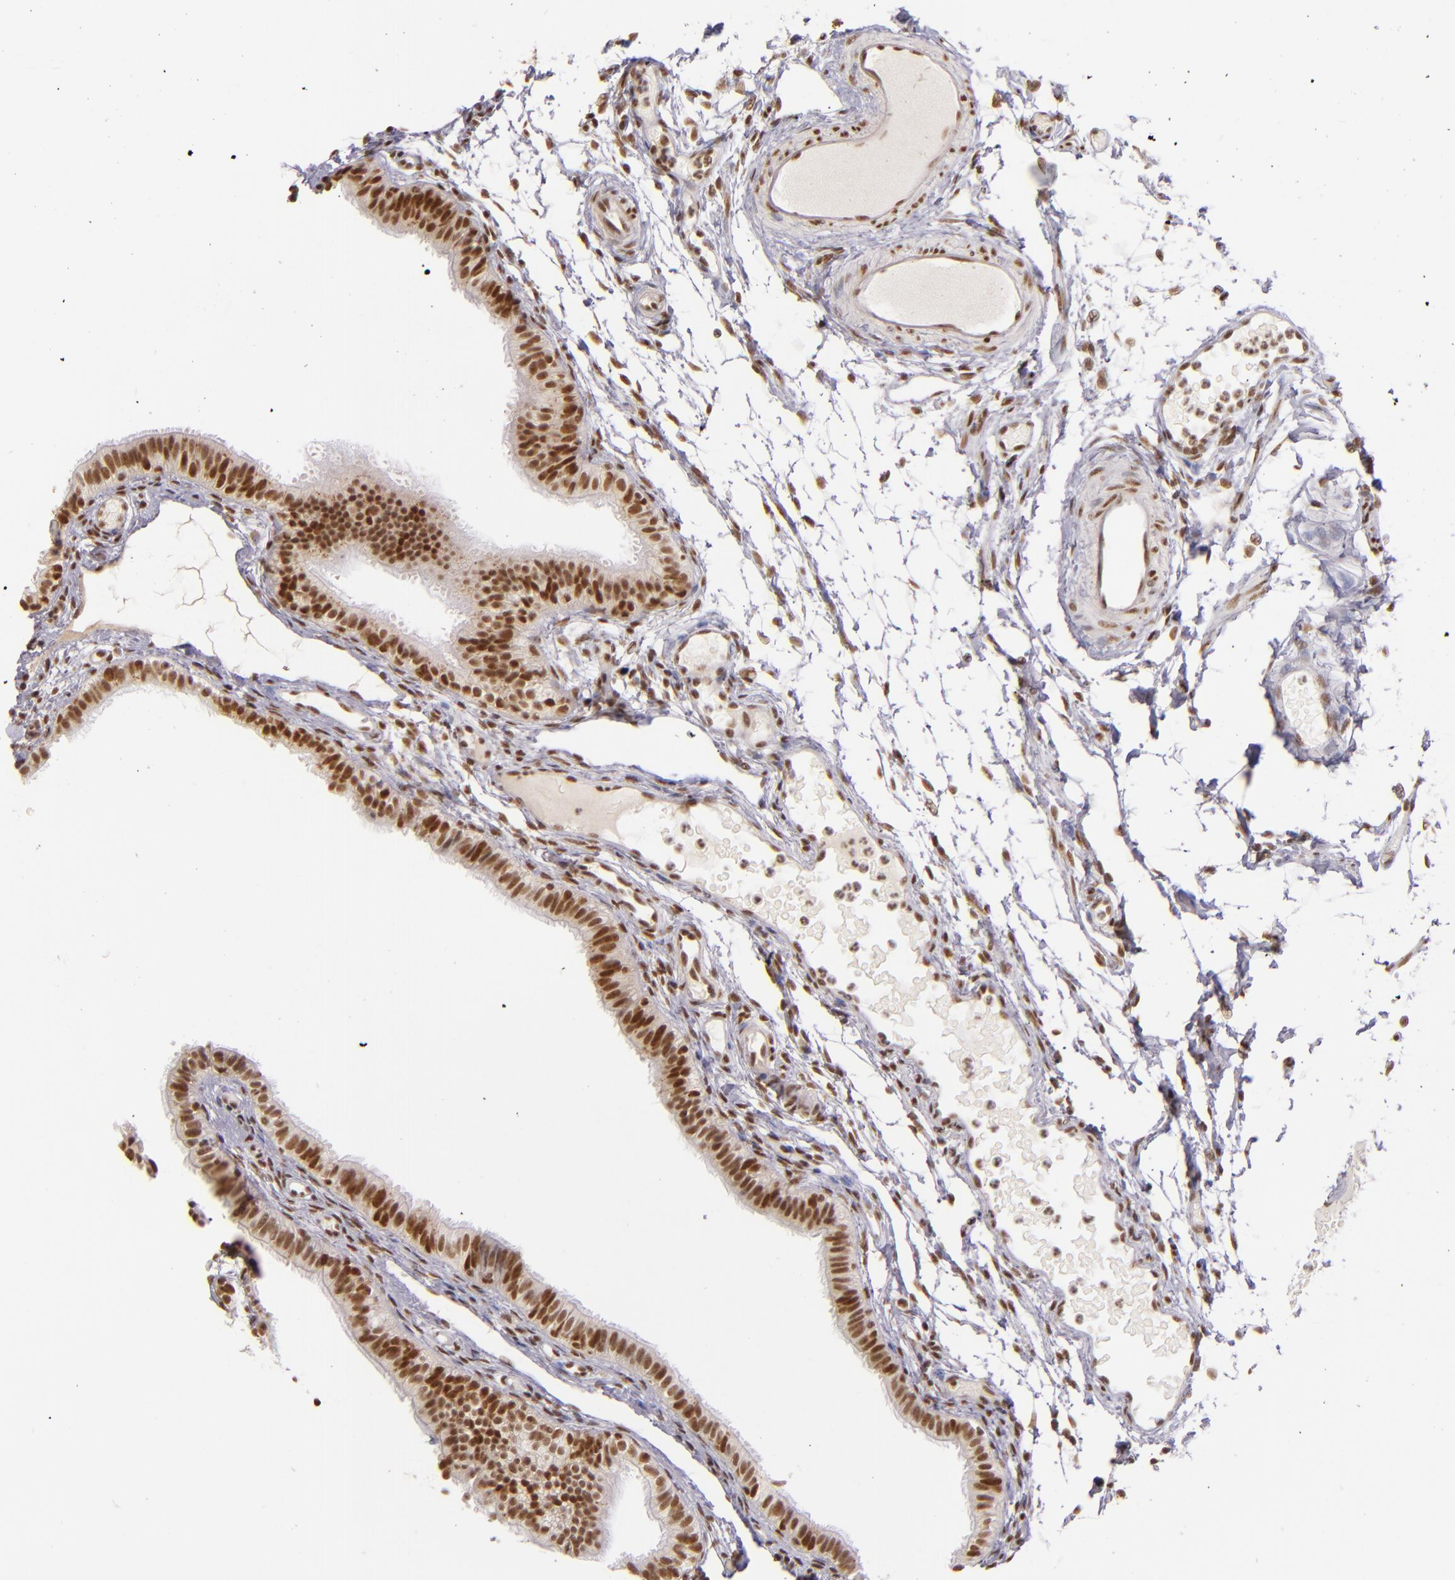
{"staining": {"intensity": "strong", "quantity": ">75%", "location": "nuclear"}, "tissue": "fallopian tube", "cell_type": "Glandular cells", "image_type": "normal", "snomed": [{"axis": "morphology", "description": "Normal tissue, NOS"}, {"axis": "morphology", "description": "Dermoid, NOS"}, {"axis": "topography", "description": "Fallopian tube"}], "caption": "DAB immunohistochemical staining of benign fallopian tube reveals strong nuclear protein positivity in approximately >75% of glandular cells. The protein is shown in brown color, while the nuclei are stained blue.", "gene": "ZNF148", "patient": {"sex": "female", "age": 33}}